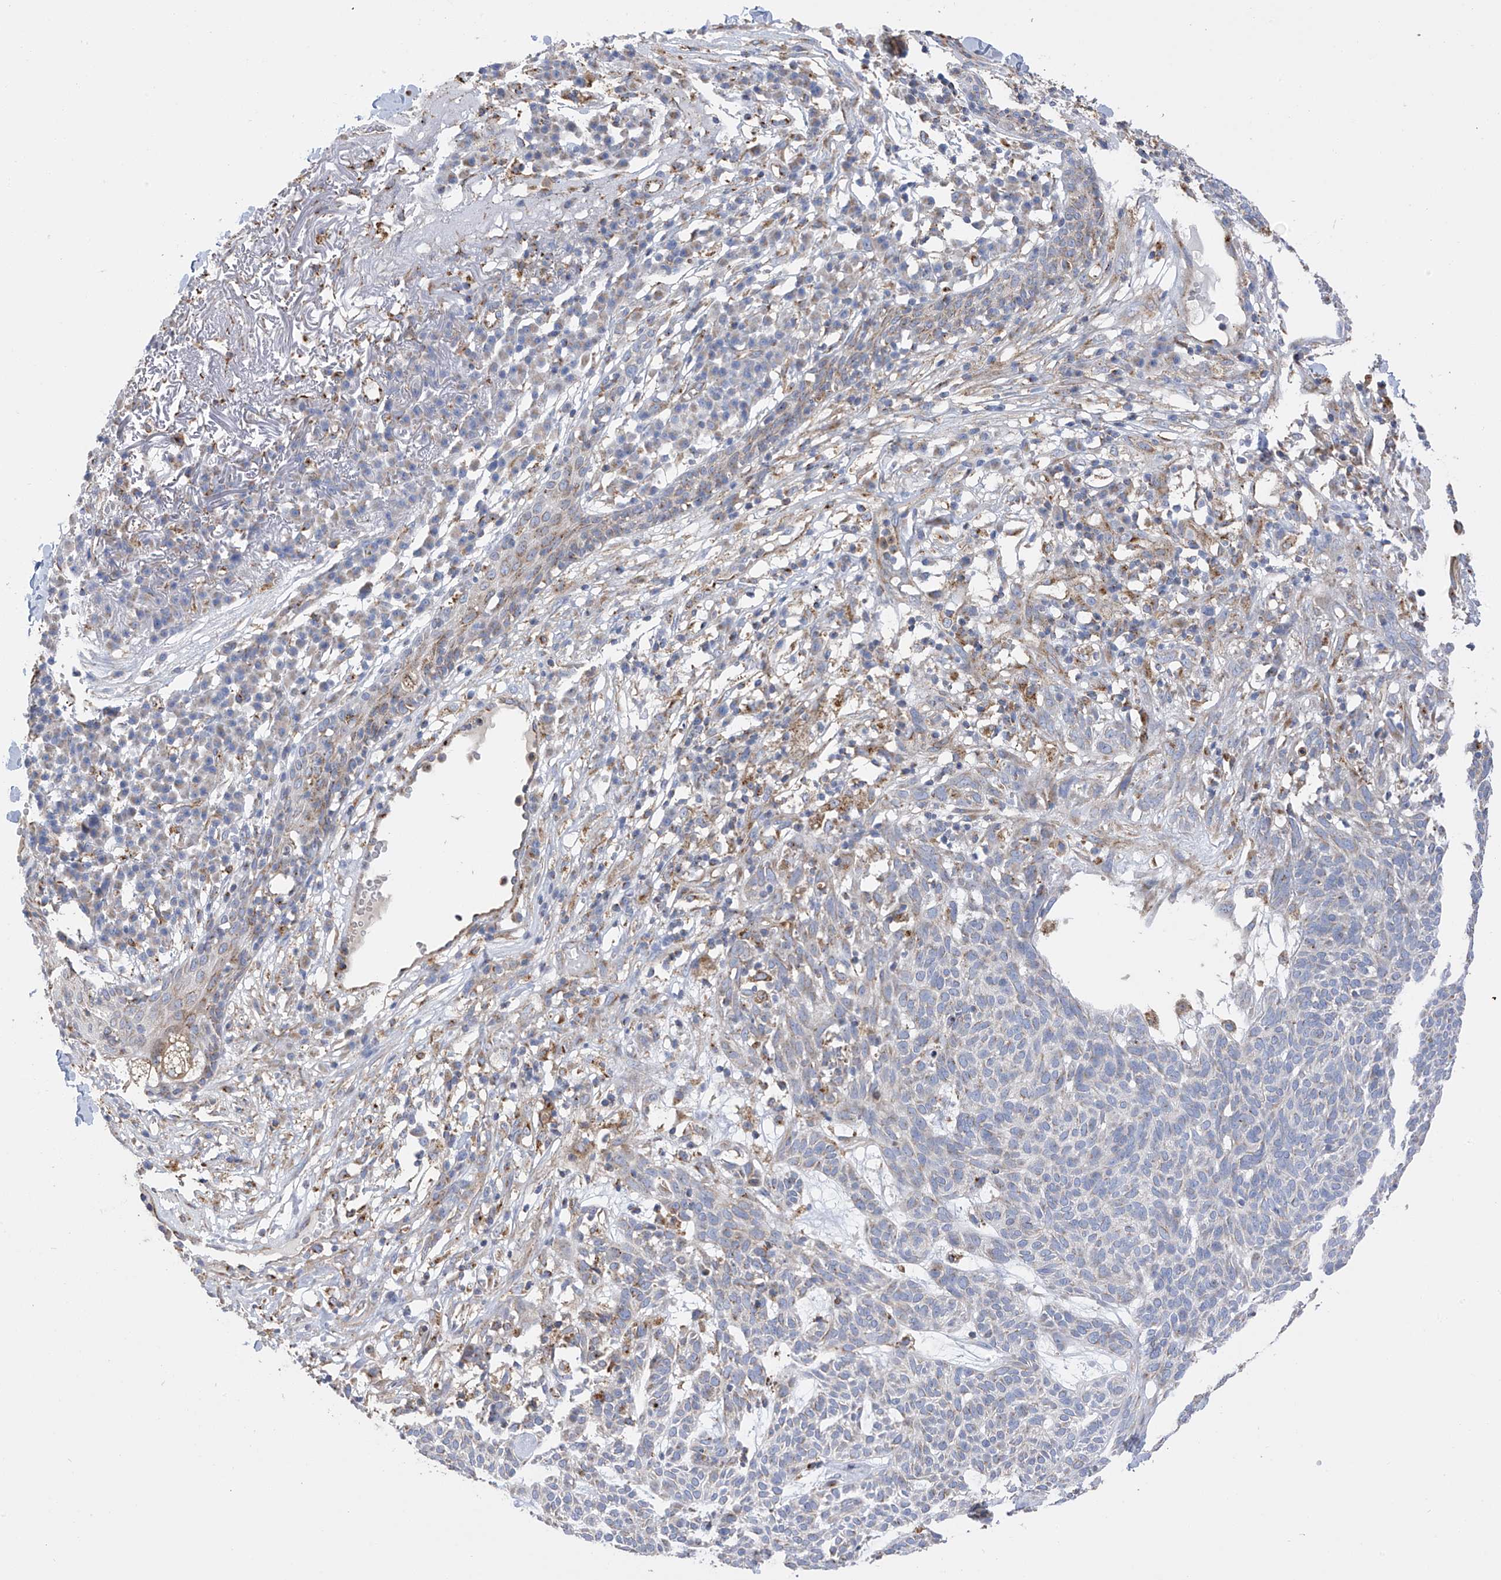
{"staining": {"intensity": "weak", "quantity": "<25%", "location": "cytoplasmic/membranous"}, "tissue": "skin cancer", "cell_type": "Tumor cells", "image_type": "cancer", "snomed": [{"axis": "morphology", "description": "Squamous cell carcinoma, NOS"}, {"axis": "topography", "description": "Skin"}], "caption": "Tumor cells show no significant positivity in squamous cell carcinoma (skin). (DAB (3,3'-diaminobenzidine) immunohistochemistry, high magnification).", "gene": "ITM2B", "patient": {"sex": "female", "age": 90}}